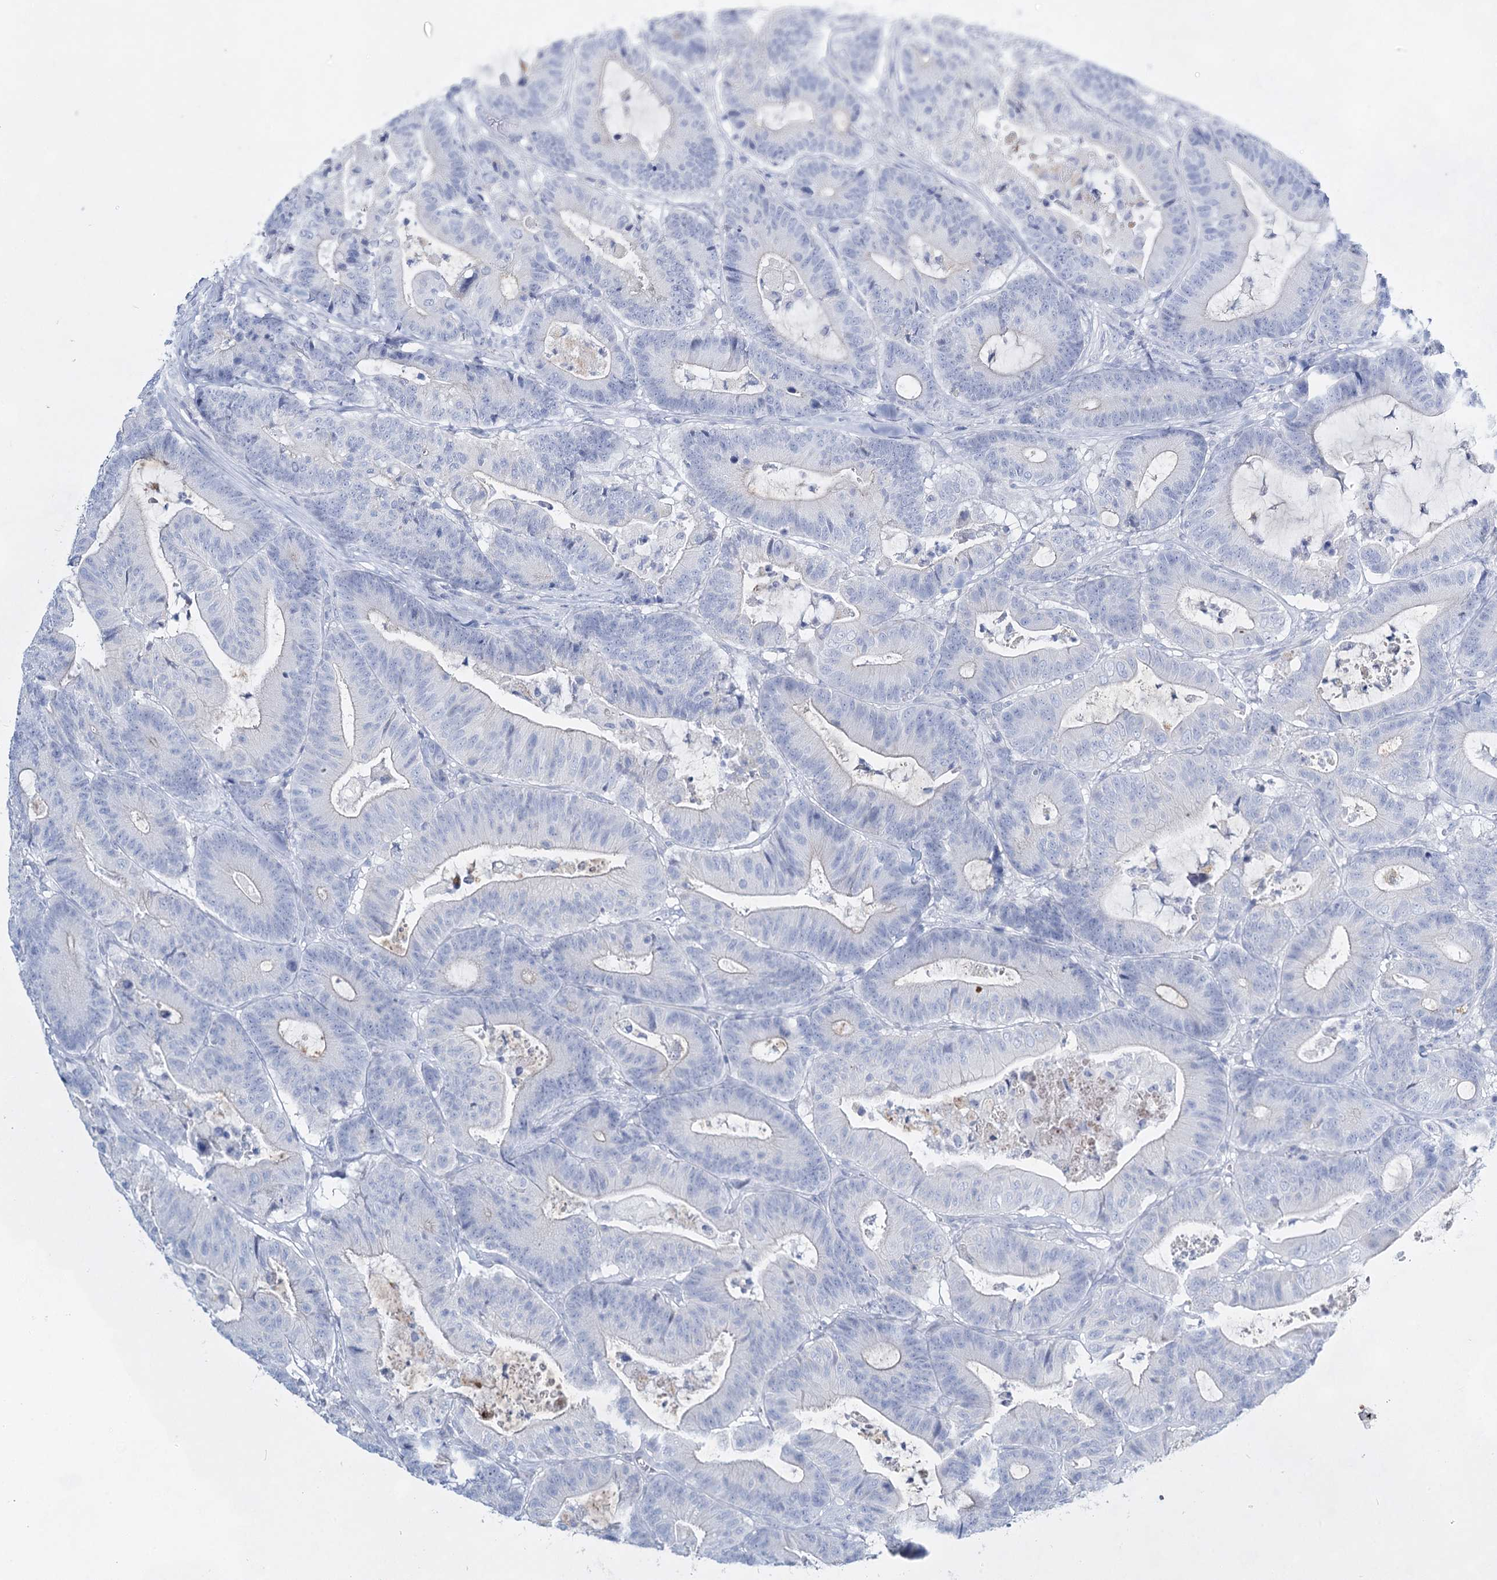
{"staining": {"intensity": "negative", "quantity": "none", "location": "none"}, "tissue": "colorectal cancer", "cell_type": "Tumor cells", "image_type": "cancer", "snomed": [{"axis": "morphology", "description": "Adenocarcinoma, NOS"}, {"axis": "topography", "description": "Colon"}], "caption": "Immunohistochemistry (IHC) micrograph of adenocarcinoma (colorectal) stained for a protein (brown), which shows no expression in tumor cells. The staining was performed using DAB to visualize the protein expression in brown, while the nuclei were stained in blue with hematoxylin (Magnification: 20x).", "gene": "SLC17A2", "patient": {"sex": "female", "age": 84}}